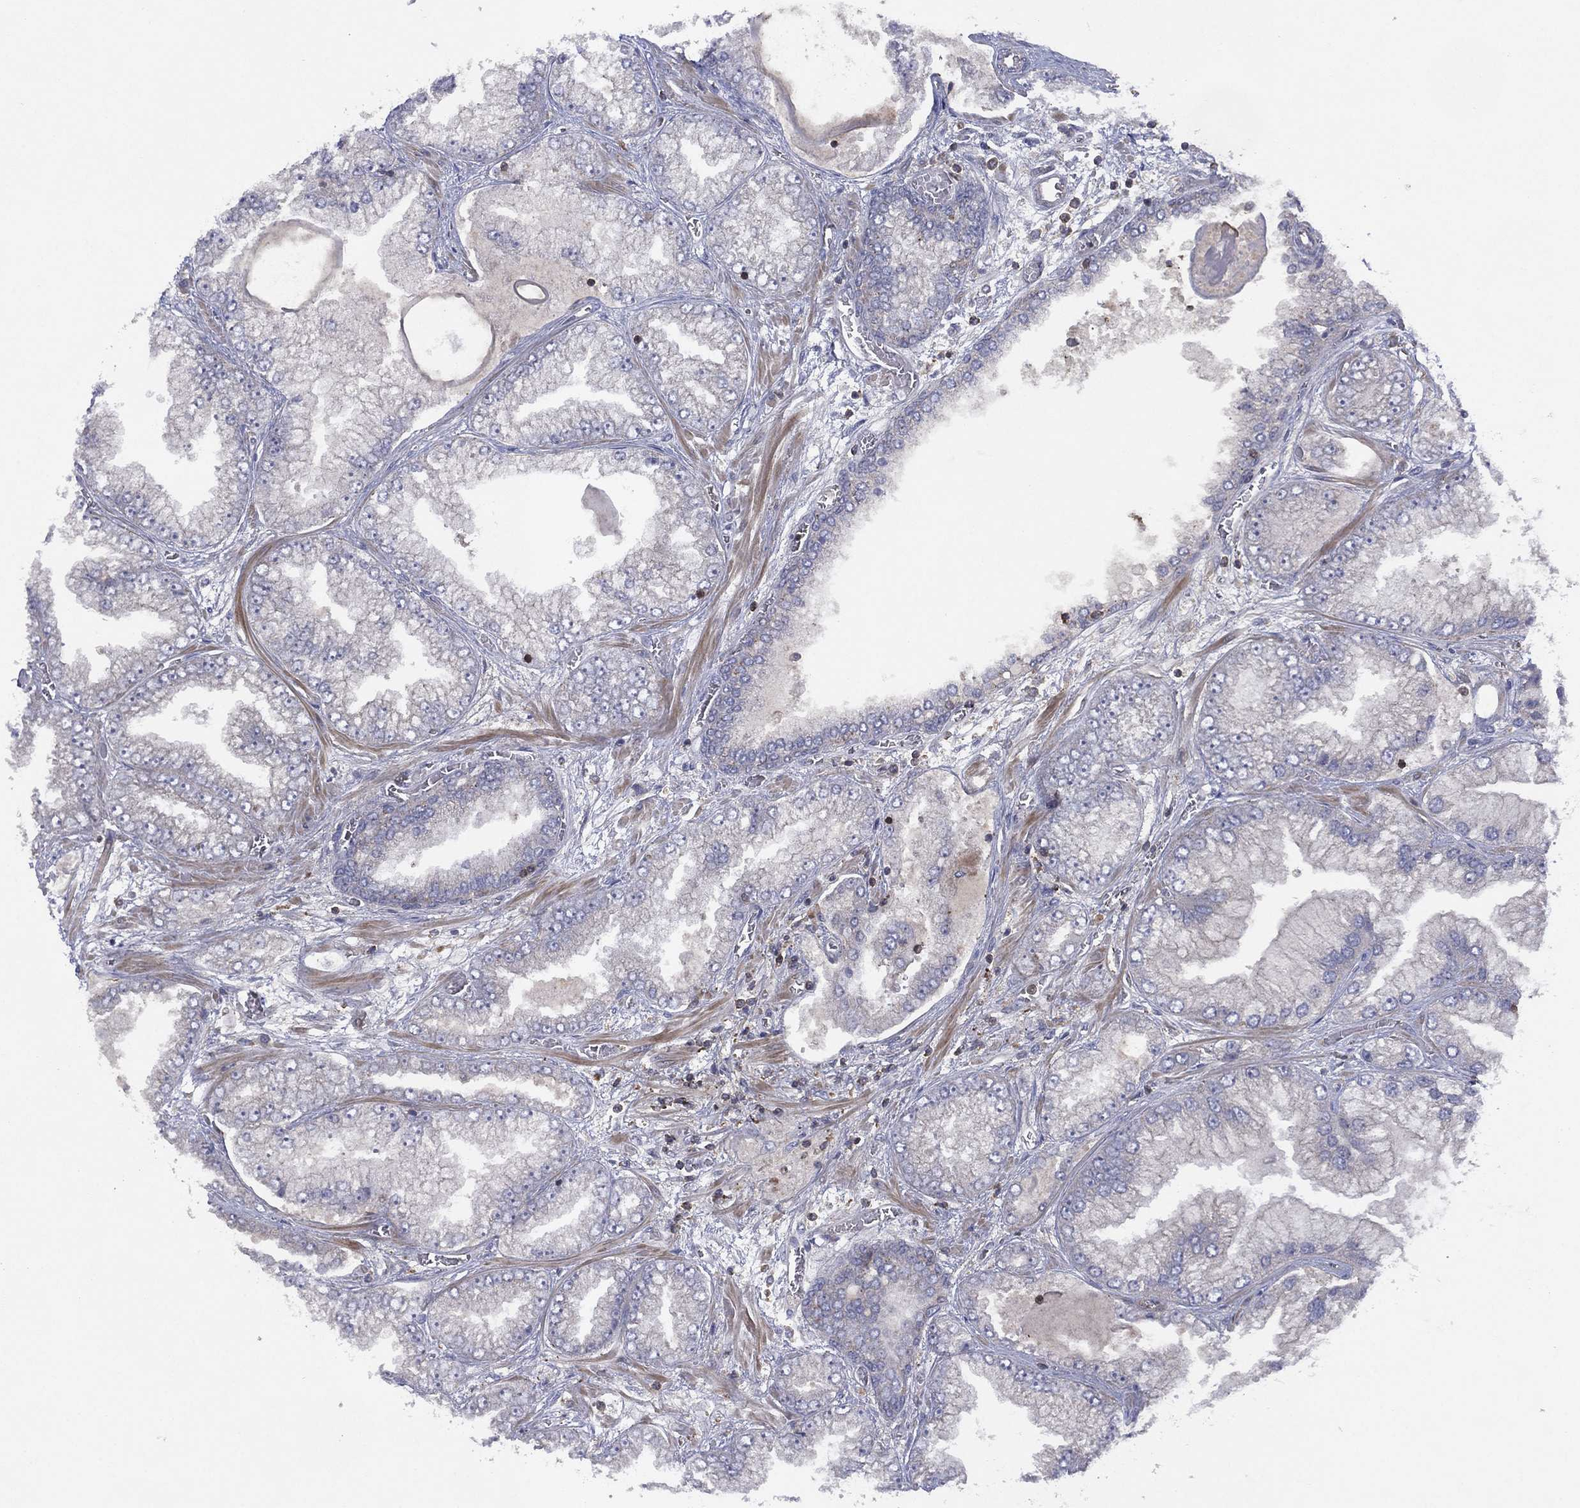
{"staining": {"intensity": "negative", "quantity": "none", "location": "none"}, "tissue": "prostate cancer", "cell_type": "Tumor cells", "image_type": "cancer", "snomed": [{"axis": "morphology", "description": "Adenocarcinoma, Low grade"}, {"axis": "topography", "description": "Prostate"}], "caption": "Prostate cancer was stained to show a protein in brown. There is no significant expression in tumor cells.", "gene": "DOCK8", "patient": {"sex": "male", "age": 57}}